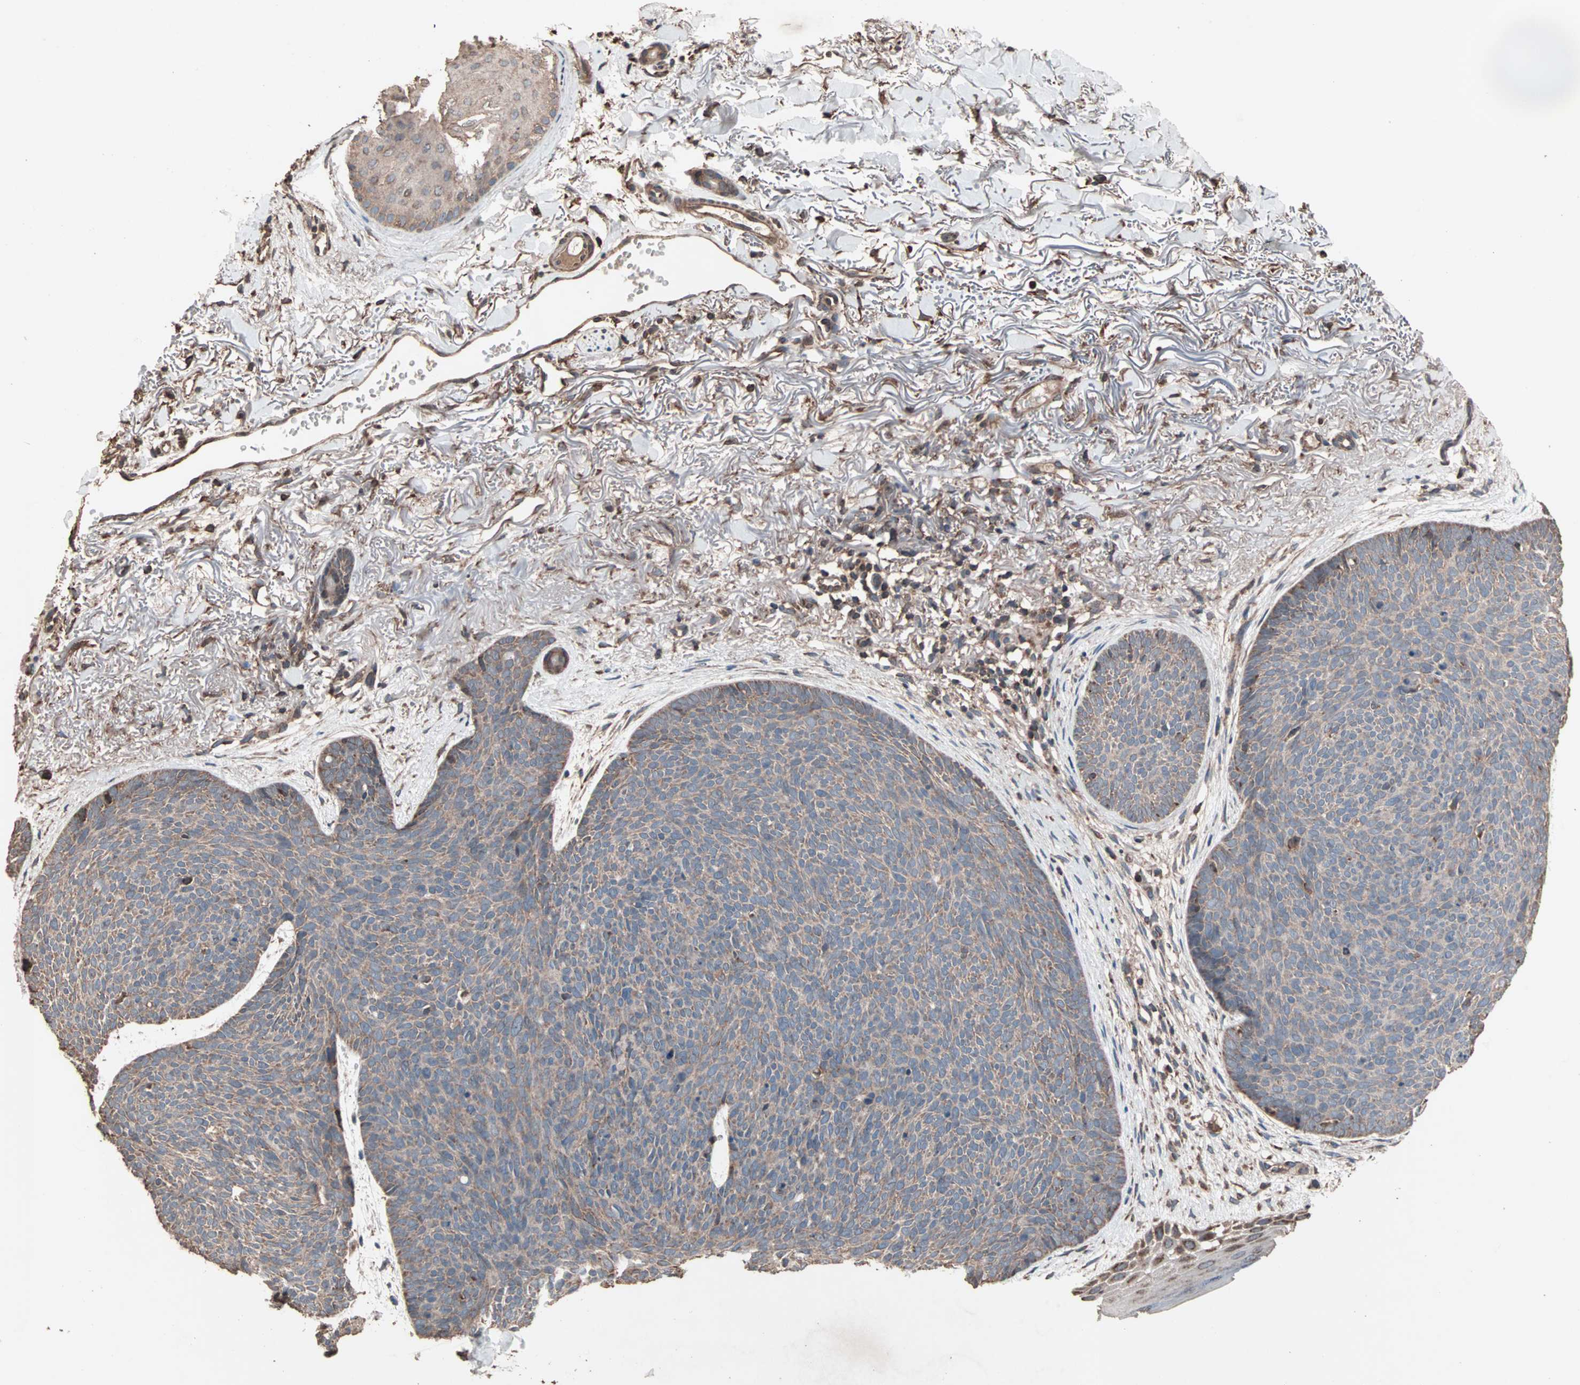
{"staining": {"intensity": "moderate", "quantity": ">75%", "location": "cytoplasmic/membranous"}, "tissue": "skin cancer", "cell_type": "Tumor cells", "image_type": "cancer", "snomed": [{"axis": "morphology", "description": "Normal tissue, NOS"}, {"axis": "morphology", "description": "Basal cell carcinoma"}, {"axis": "topography", "description": "Skin"}], "caption": "Tumor cells display moderate cytoplasmic/membranous staining in approximately >75% of cells in basal cell carcinoma (skin).", "gene": "MRPL2", "patient": {"sex": "female", "age": 70}}